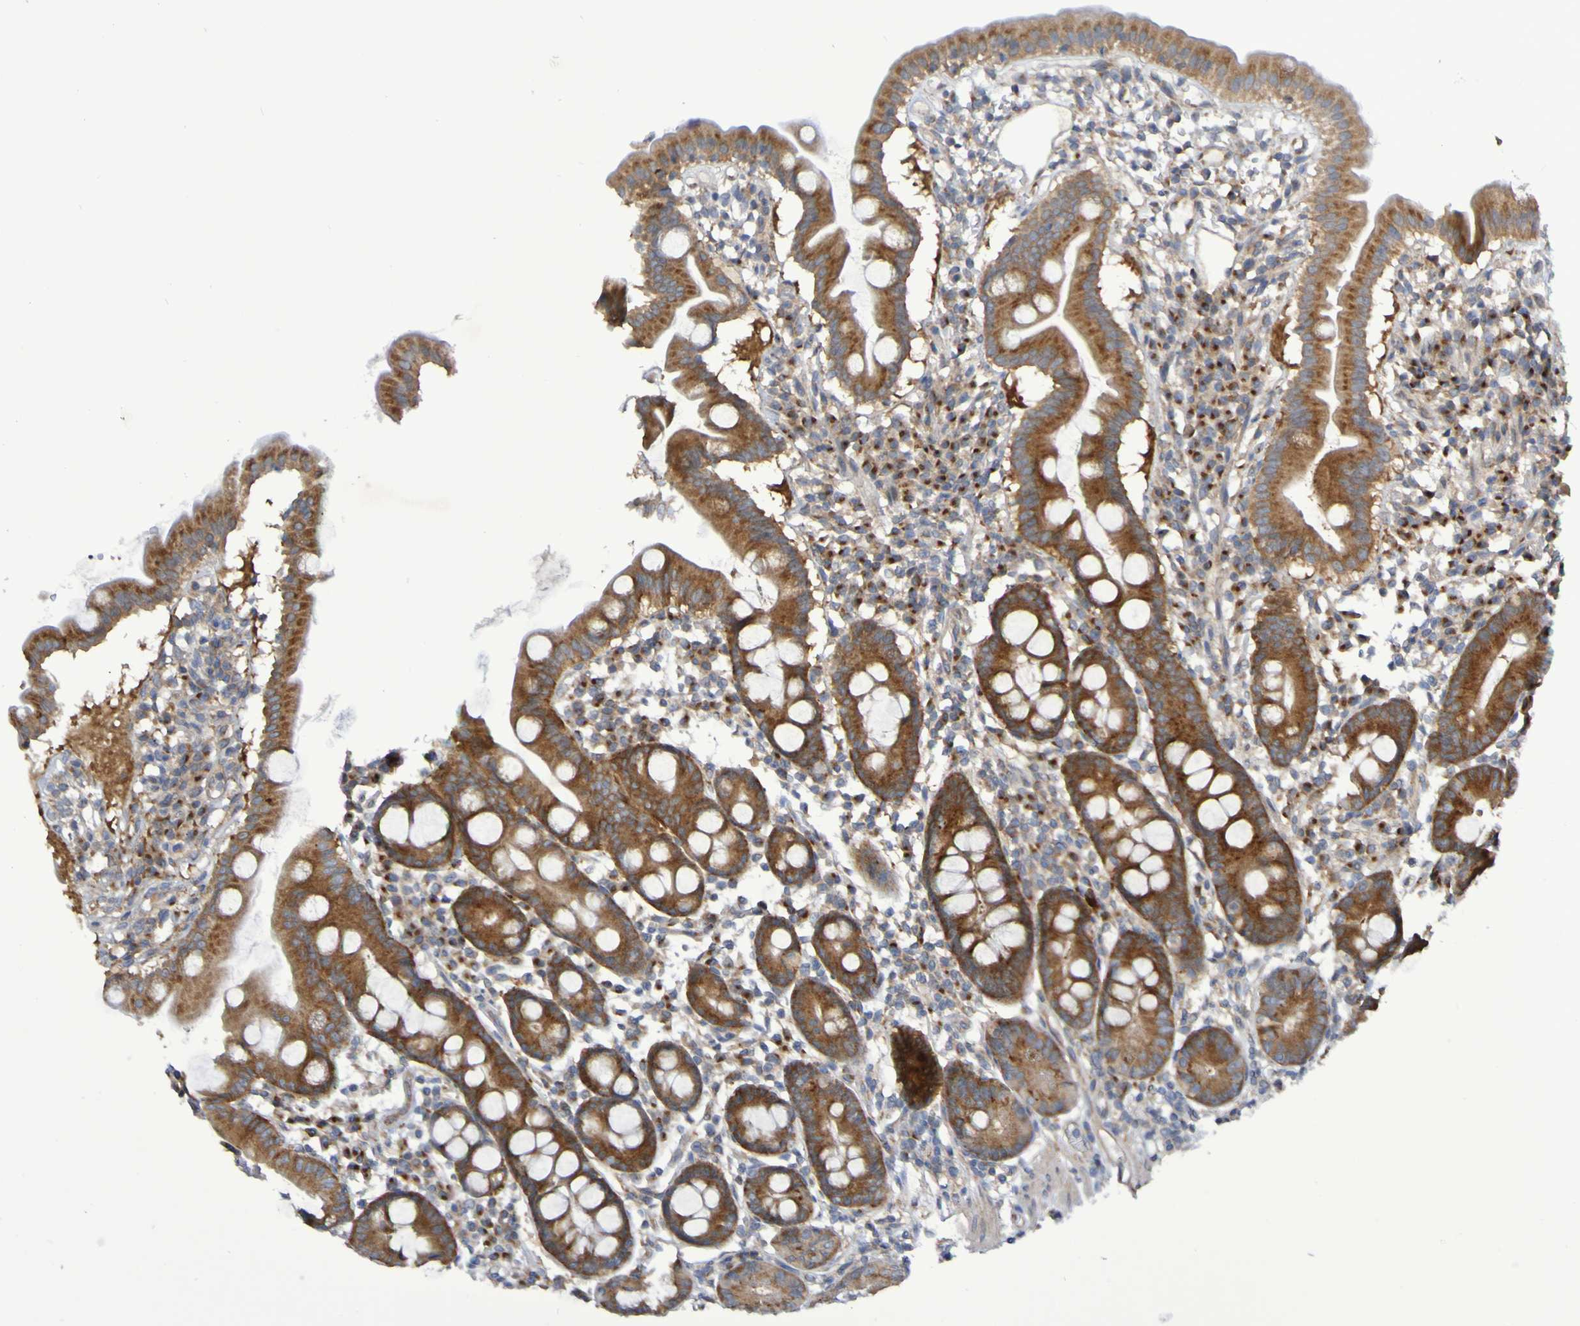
{"staining": {"intensity": "strong", "quantity": ">75%", "location": "cytoplasmic/membranous"}, "tissue": "duodenum", "cell_type": "Glandular cells", "image_type": "normal", "snomed": [{"axis": "morphology", "description": "Normal tissue, NOS"}, {"axis": "topography", "description": "Duodenum"}], "caption": "Protein expression by immunohistochemistry (IHC) reveals strong cytoplasmic/membranous expression in approximately >75% of glandular cells in normal duodenum.", "gene": "LMBRD2", "patient": {"sex": "male", "age": 50}}